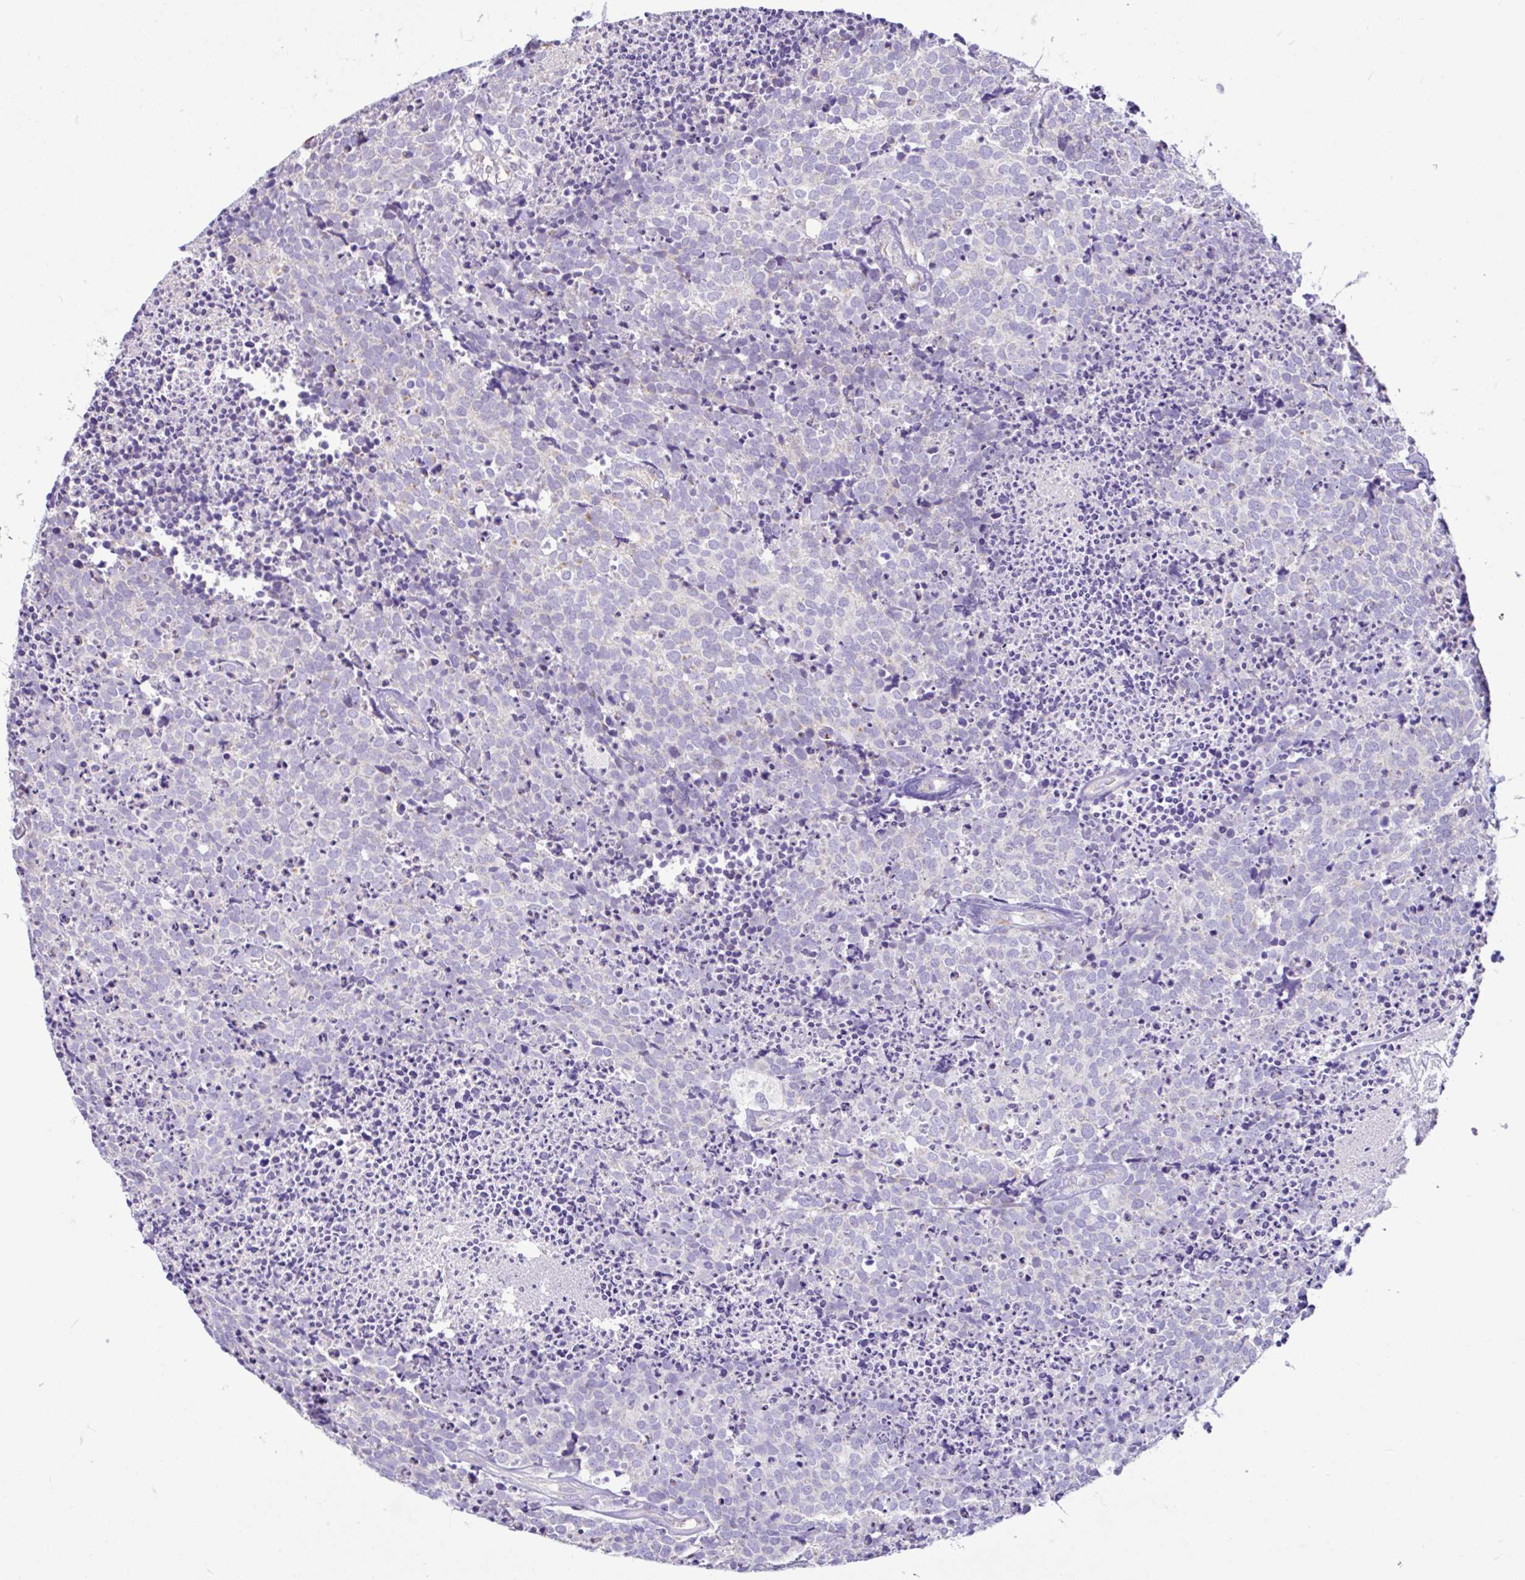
{"staining": {"intensity": "negative", "quantity": "none", "location": "none"}, "tissue": "carcinoid", "cell_type": "Tumor cells", "image_type": "cancer", "snomed": [{"axis": "morphology", "description": "Carcinoid, malignant, NOS"}, {"axis": "topography", "description": "Skin"}], "caption": "Protein analysis of carcinoid reveals no significant expression in tumor cells.", "gene": "NDUFS2", "patient": {"sex": "female", "age": 79}}